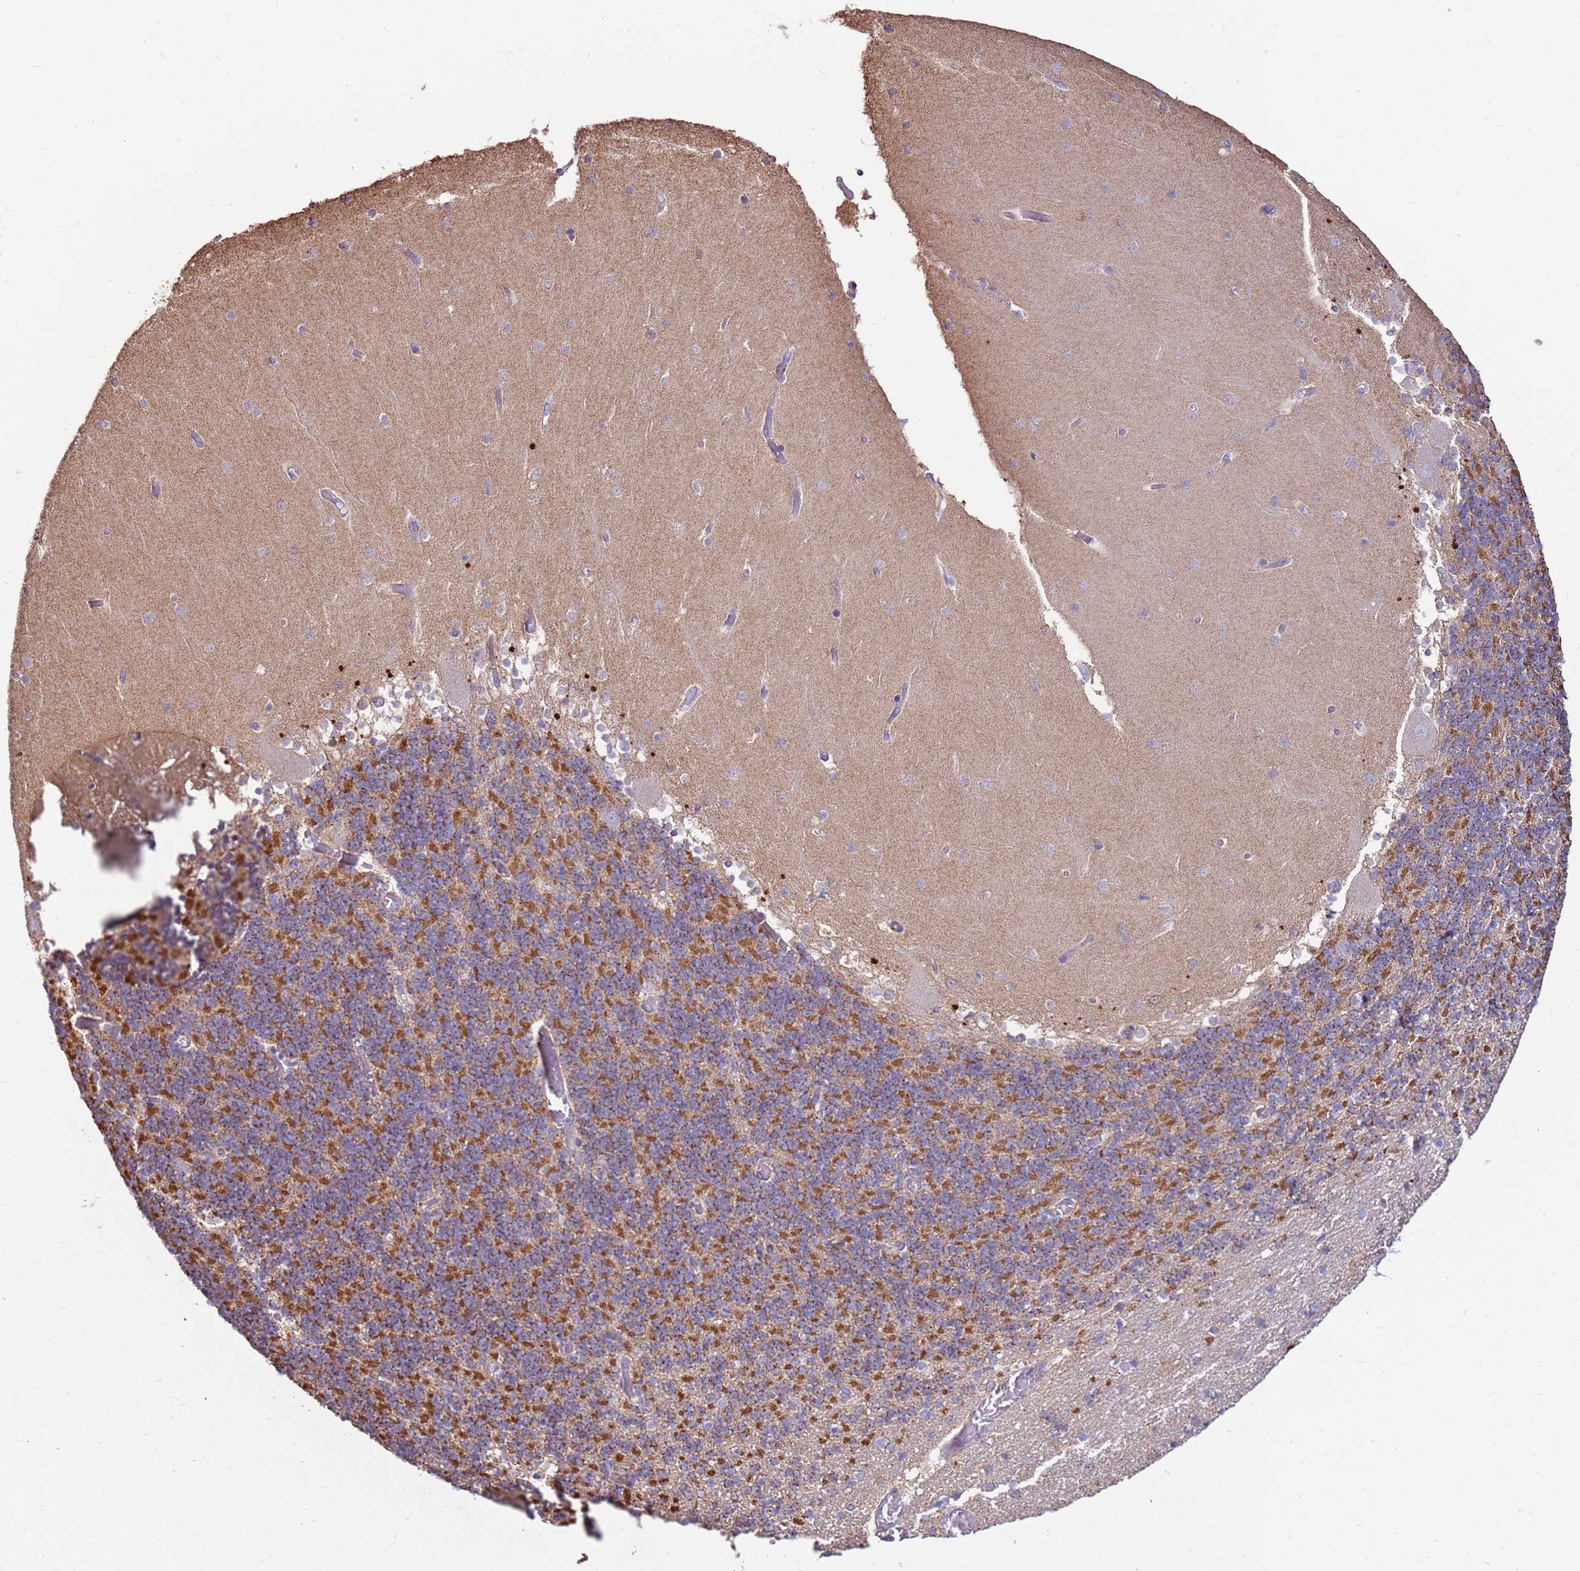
{"staining": {"intensity": "moderate", "quantity": "25%-75%", "location": "cytoplasmic/membranous"}, "tissue": "cerebellum", "cell_type": "Cells in granular layer", "image_type": "normal", "snomed": [{"axis": "morphology", "description": "Normal tissue, NOS"}, {"axis": "topography", "description": "Cerebellum"}], "caption": "Cells in granular layer display medium levels of moderate cytoplasmic/membranous expression in about 25%-75% of cells in normal cerebellum.", "gene": "SLC44A4", "patient": {"sex": "female", "age": 28}}